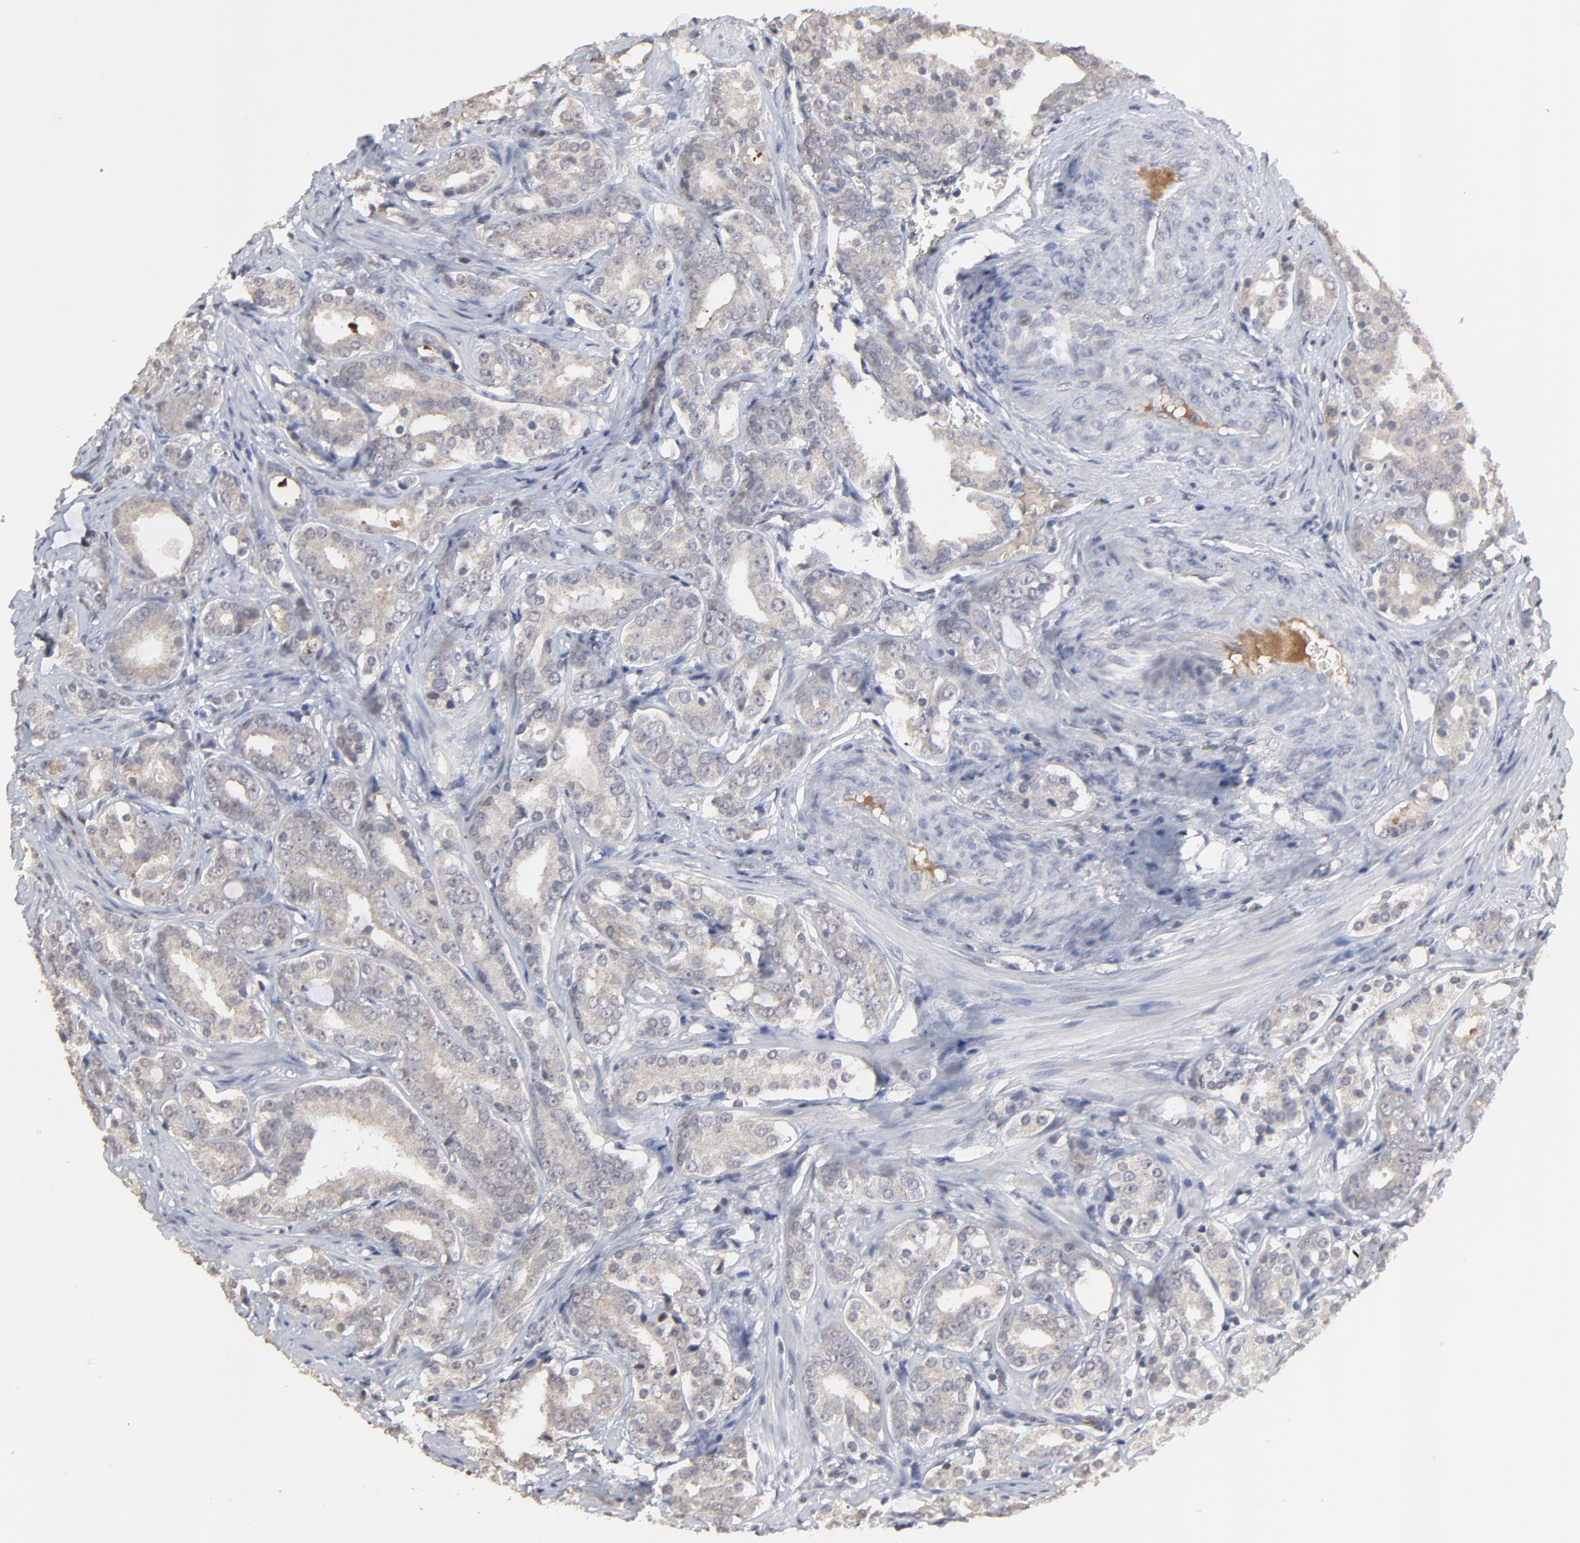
{"staining": {"intensity": "weak", "quantity": ">75%", "location": "cytoplasmic/membranous"}, "tissue": "prostate cancer", "cell_type": "Tumor cells", "image_type": "cancer", "snomed": [{"axis": "morphology", "description": "Adenocarcinoma, Low grade"}, {"axis": "topography", "description": "Prostate"}], "caption": "Brown immunohistochemical staining in human prostate adenocarcinoma (low-grade) displays weak cytoplasmic/membranous positivity in approximately >75% of tumor cells.", "gene": "VPREB3", "patient": {"sex": "male", "age": 59}}